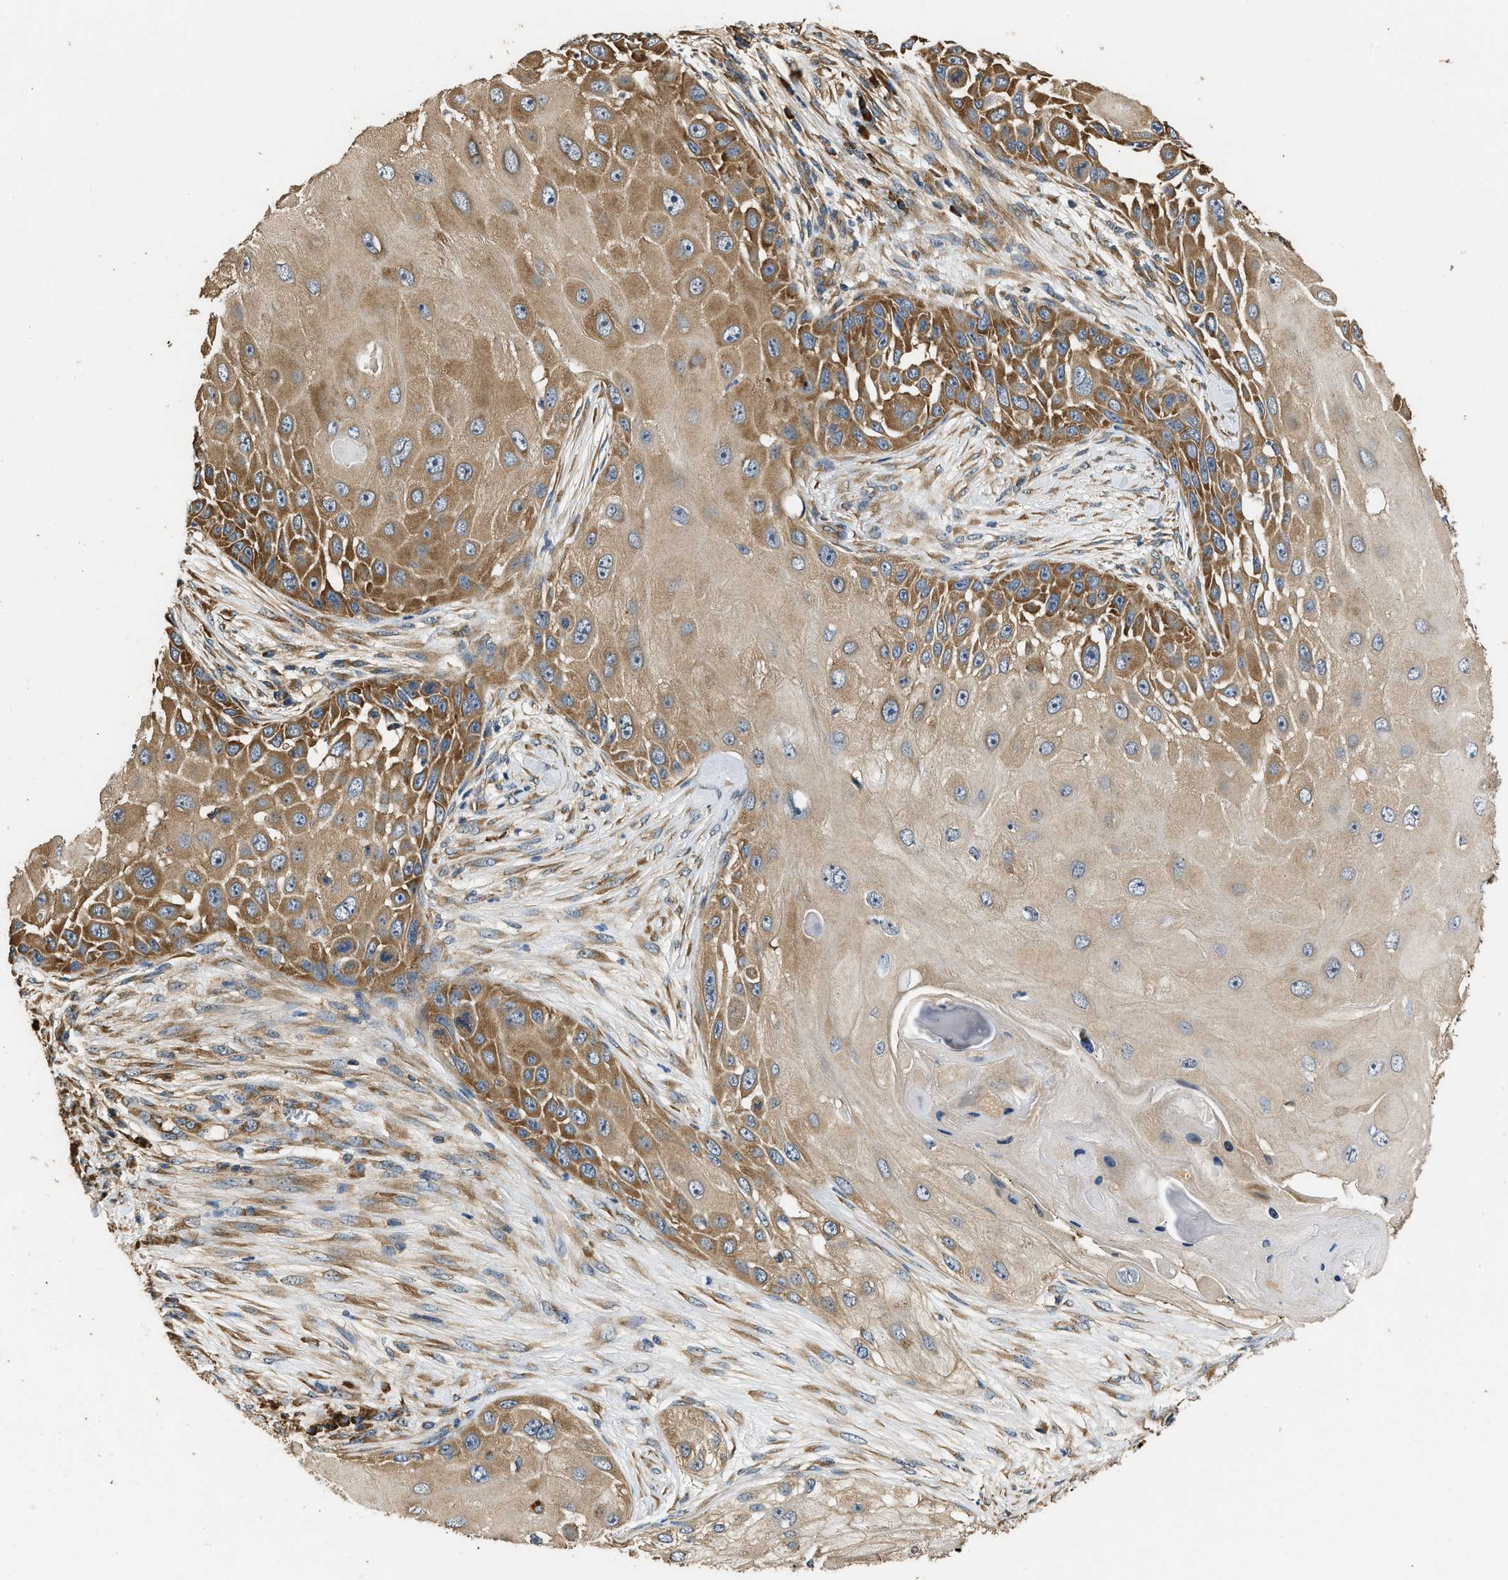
{"staining": {"intensity": "moderate", "quantity": ">75%", "location": "cytoplasmic/membranous"}, "tissue": "skin cancer", "cell_type": "Tumor cells", "image_type": "cancer", "snomed": [{"axis": "morphology", "description": "Squamous cell carcinoma, NOS"}, {"axis": "topography", "description": "Skin"}], "caption": "Immunohistochemical staining of skin cancer (squamous cell carcinoma) shows medium levels of moderate cytoplasmic/membranous protein staining in about >75% of tumor cells.", "gene": "SLC36A4", "patient": {"sex": "female", "age": 44}}